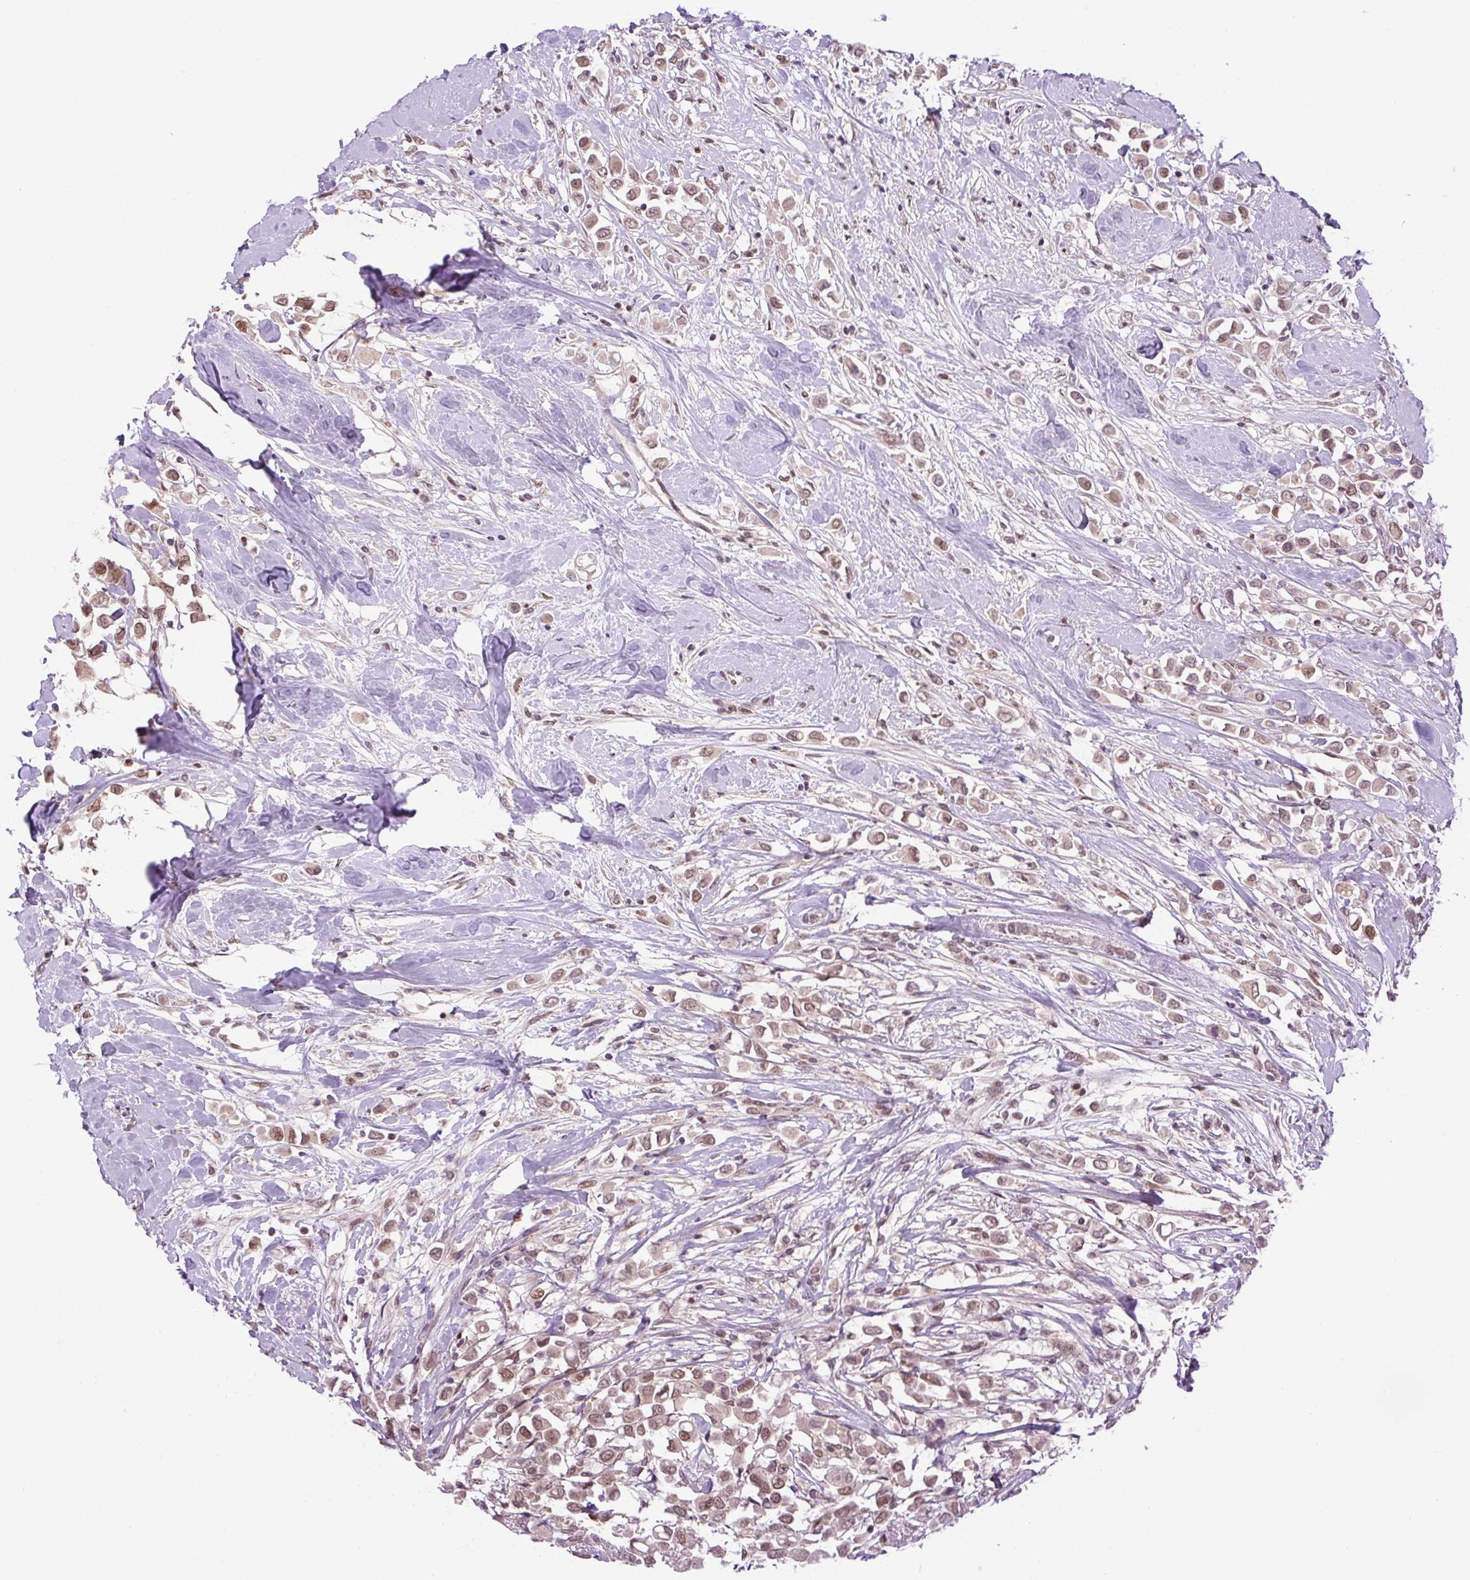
{"staining": {"intensity": "moderate", "quantity": ">75%", "location": "nuclear"}, "tissue": "breast cancer", "cell_type": "Tumor cells", "image_type": "cancer", "snomed": [{"axis": "morphology", "description": "Duct carcinoma"}, {"axis": "topography", "description": "Breast"}], "caption": "Brown immunohistochemical staining in breast invasive ductal carcinoma displays moderate nuclear positivity in approximately >75% of tumor cells.", "gene": "KPNA1", "patient": {"sex": "female", "age": 61}}